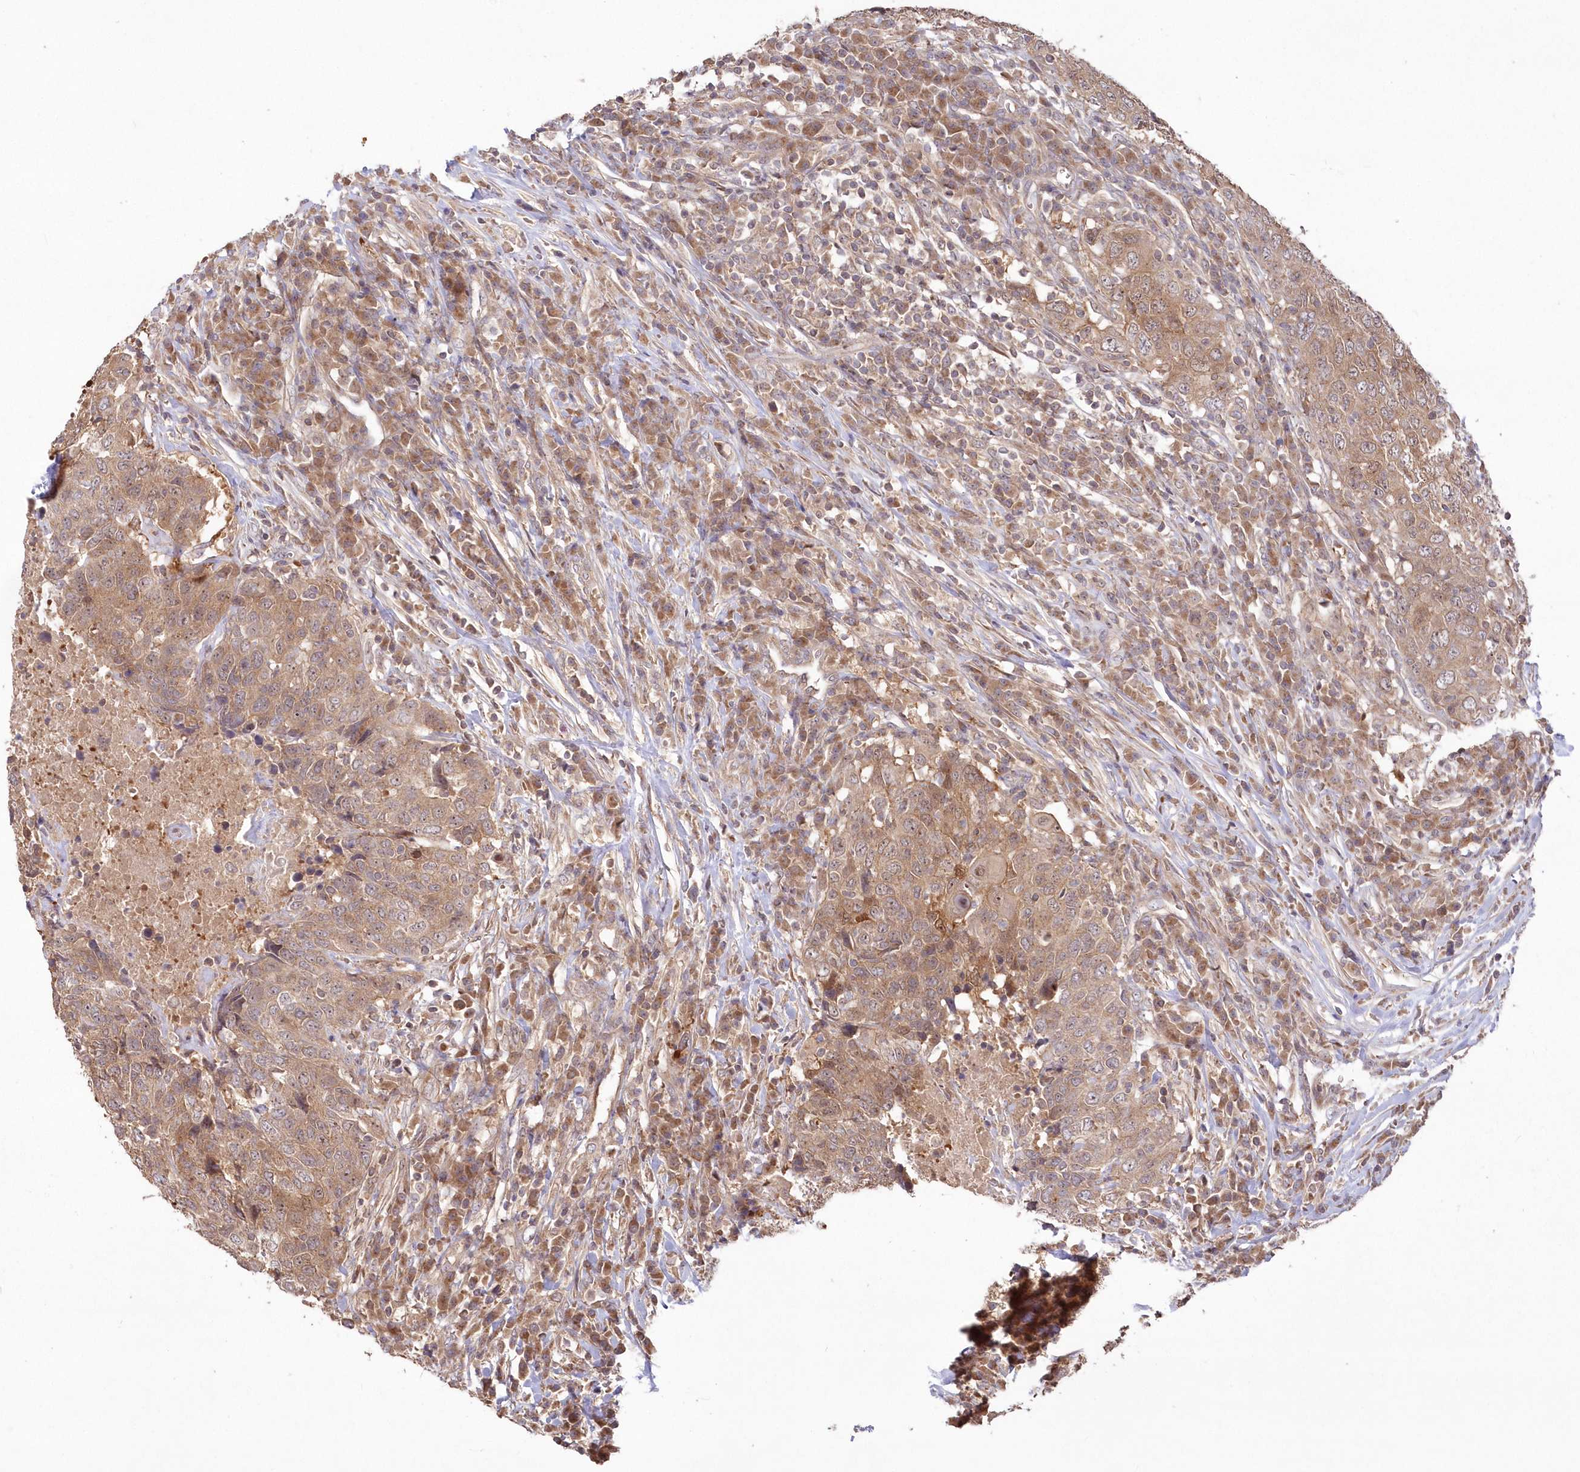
{"staining": {"intensity": "moderate", "quantity": ">75%", "location": "cytoplasmic/membranous,nuclear"}, "tissue": "head and neck cancer", "cell_type": "Tumor cells", "image_type": "cancer", "snomed": [{"axis": "morphology", "description": "Squamous cell carcinoma, NOS"}, {"axis": "topography", "description": "Head-Neck"}], "caption": "Protein positivity by immunohistochemistry (IHC) reveals moderate cytoplasmic/membranous and nuclear expression in approximately >75% of tumor cells in head and neck squamous cell carcinoma.", "gene": "TBCA", "patient": {"sex": "male", "age": 66}}